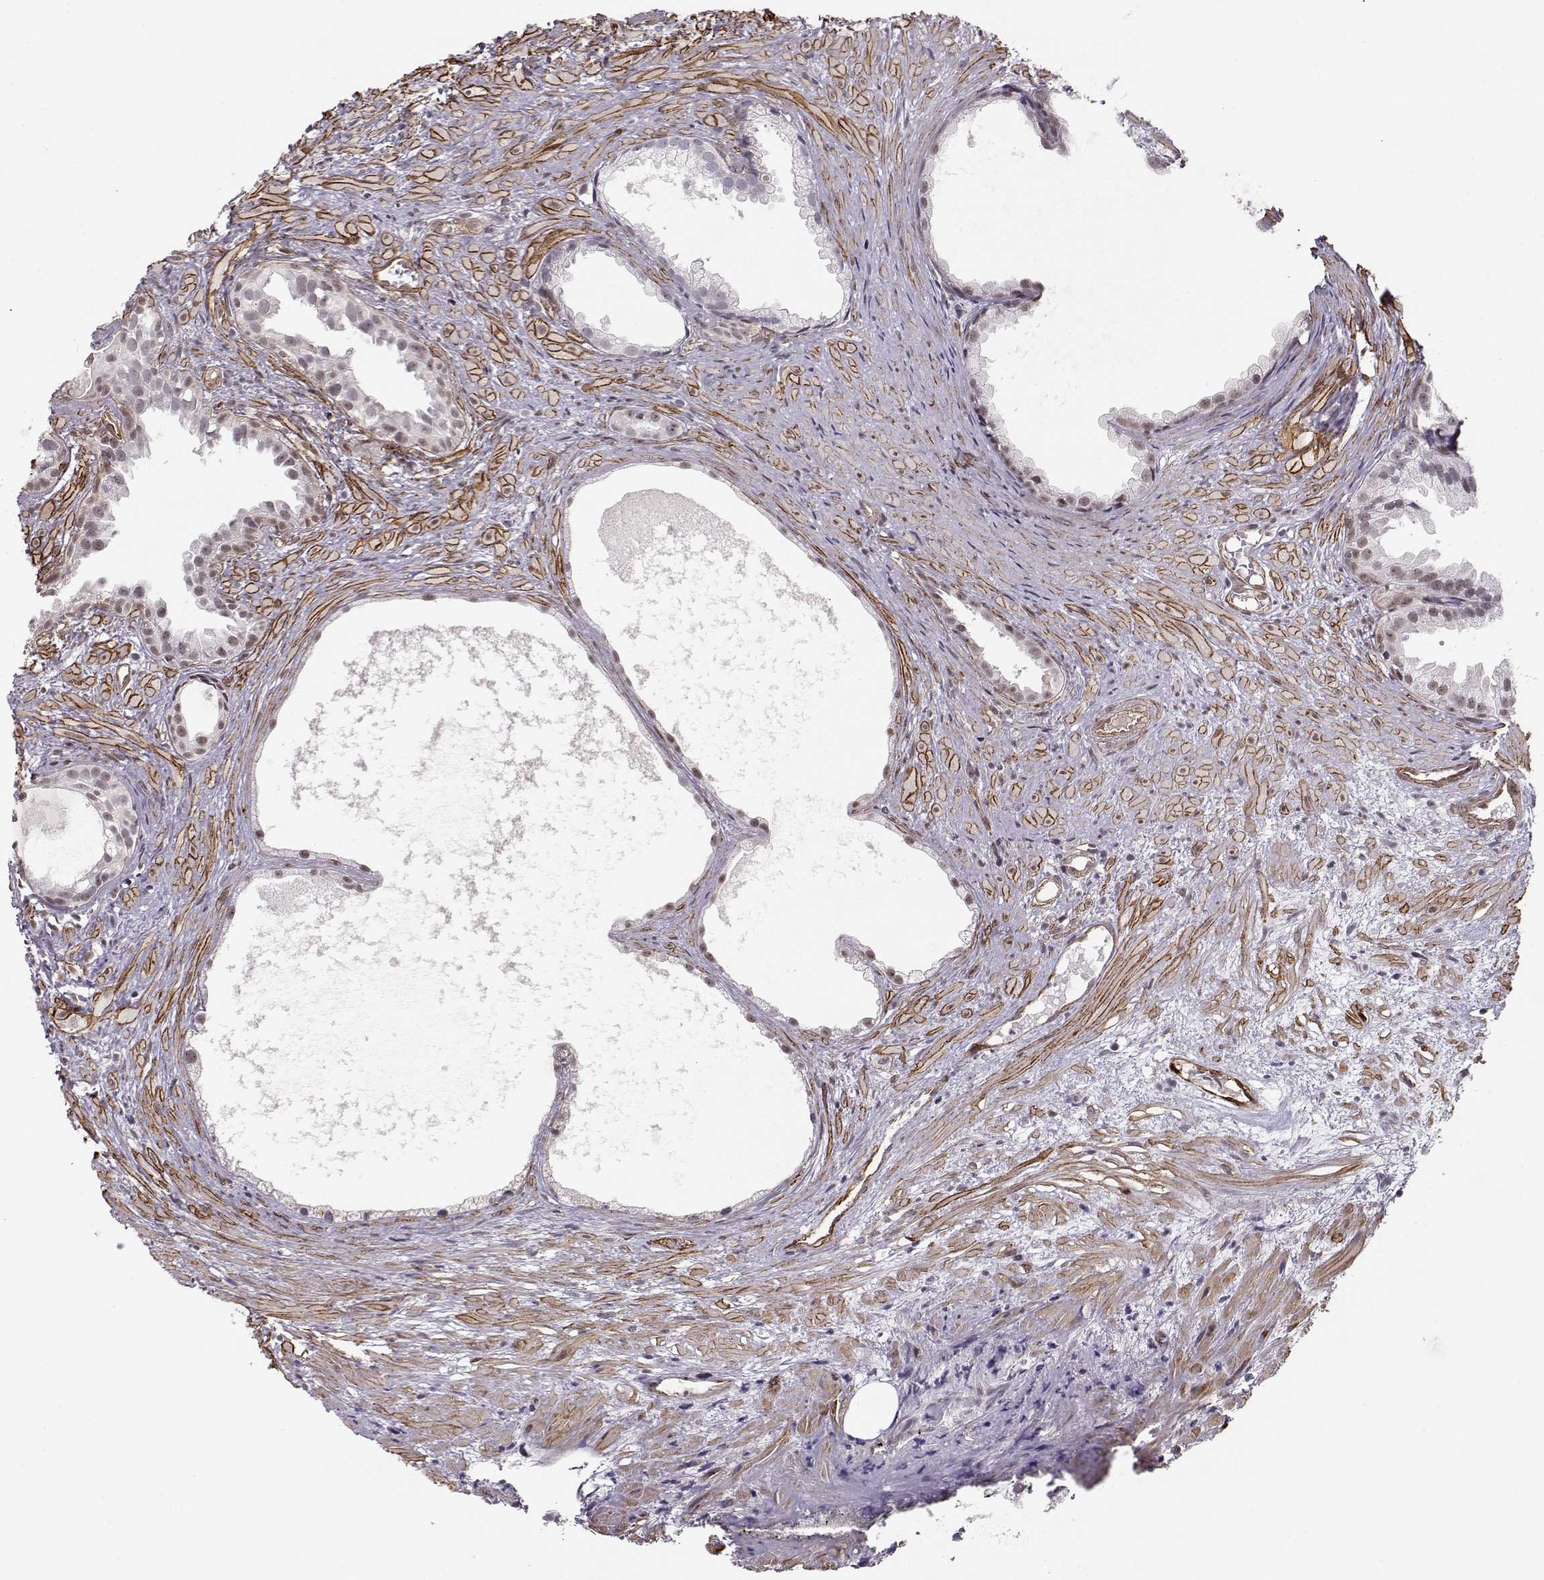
{"staining": {"intensity": "moderate", "quantity": "<25%", "location": "nuclear"}, "tissue": "prostate cancer", "cell_type": "Tumor cells", "image_type": "cancer", "snomed": [{"axis": "morphology", "description": "Adenocarcinoma, High grade"}, {"axis": "topography", "description": "Prostate"}], "caption": "Immunohistochemical staining of prostate cancer (high-grade adenocarcinoma) reveals moderate nuclear protein staining in approximately <25% of tumor cells.", "gene": "CIR1", "patient": {"sex": "male", "age": 79}}